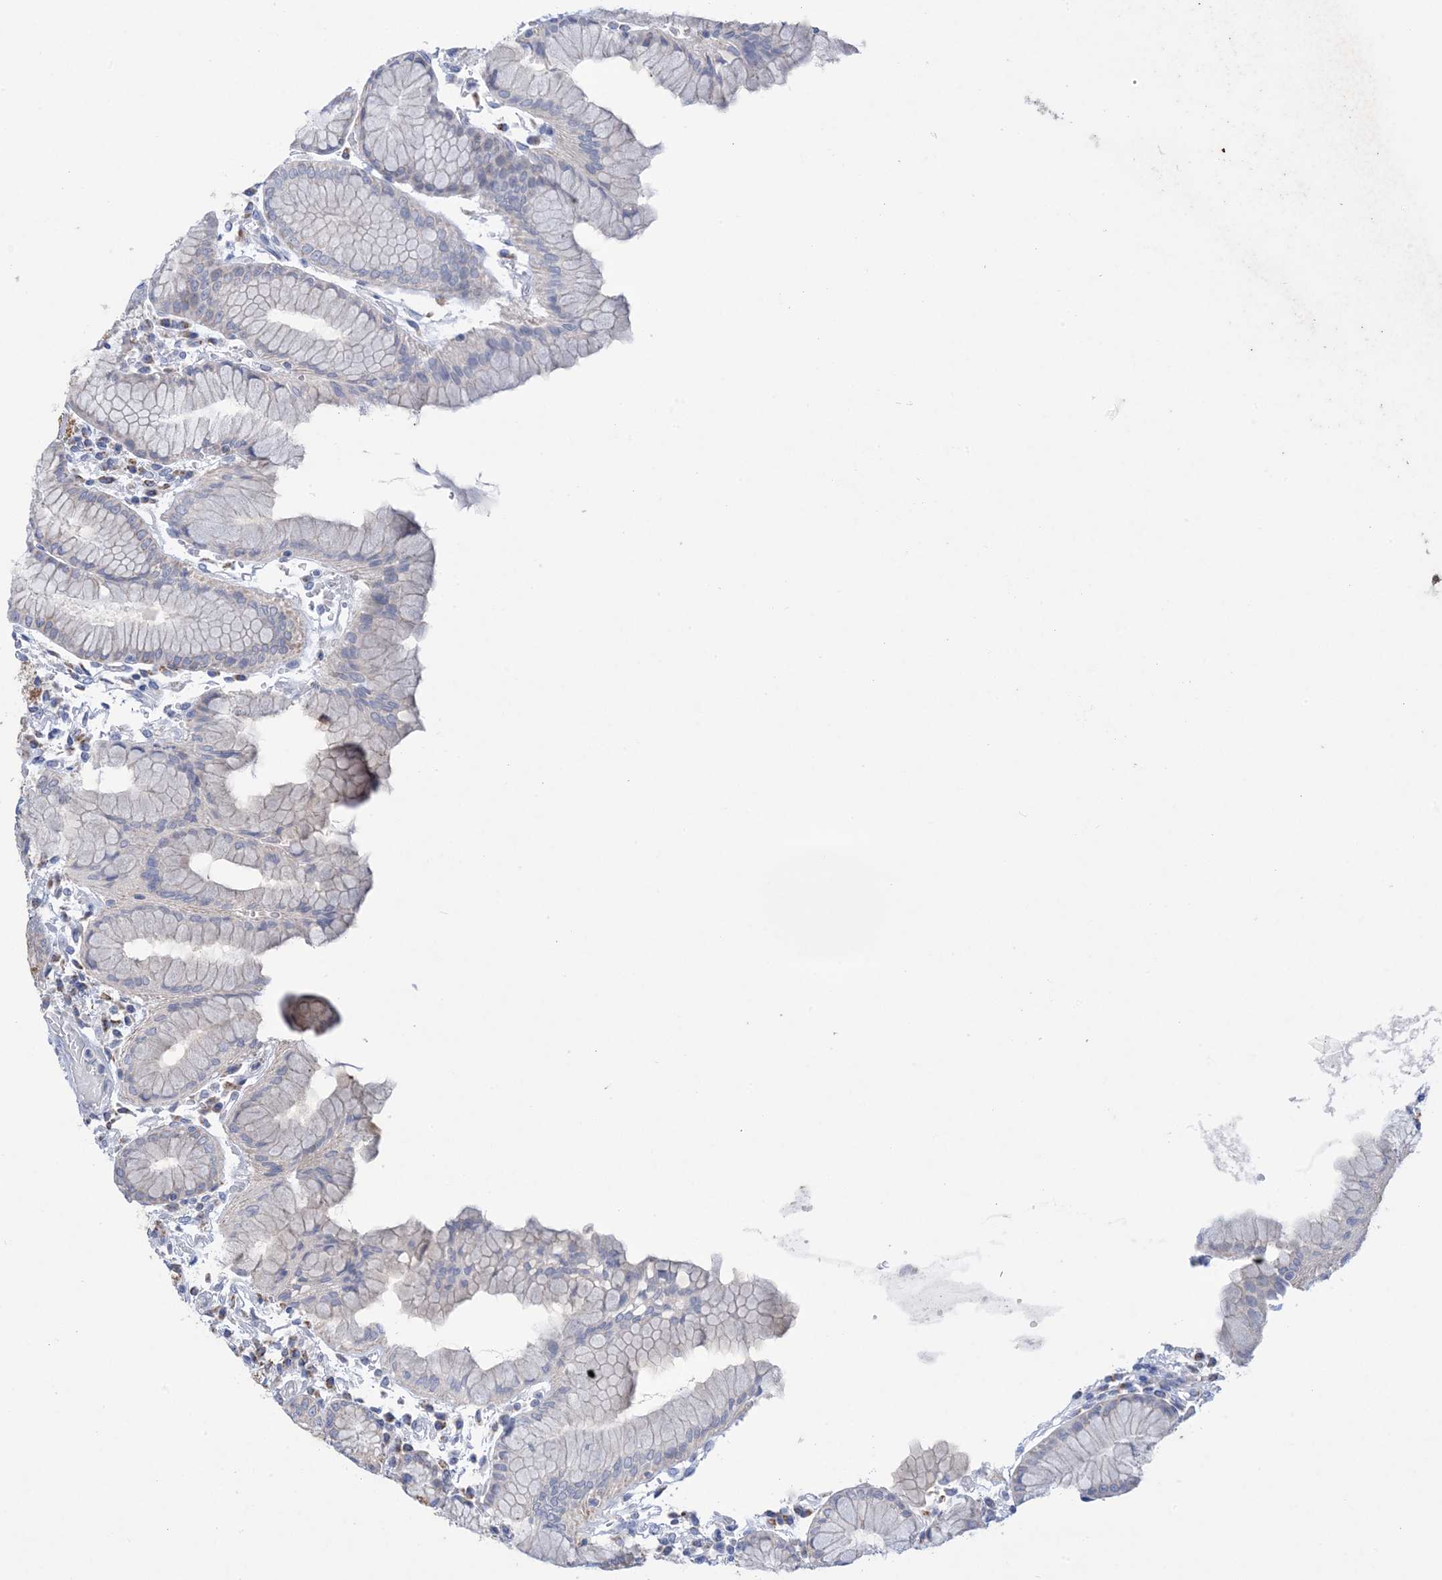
{"staining": {"intensity": "weak", "quantity": "<25%", "location": "cytoplasmic/membranous"}, "tissue": "stomach", "cell_type": "Glandular cells", "image_type": "normal", "snomed": [{"axis": "morphology", "description": "Normal tissue, NOS"}, {"axis": "topography", "description": "Stomach"}, {"axis": "topography", "description": "Stomach, lower"}], "caption": "Normal stomach was stained to show a protein in brown. There is no significant staining in glandular cells.", "gene": "CLEC16A", "patient": {"sex": "female", "age": 56}}